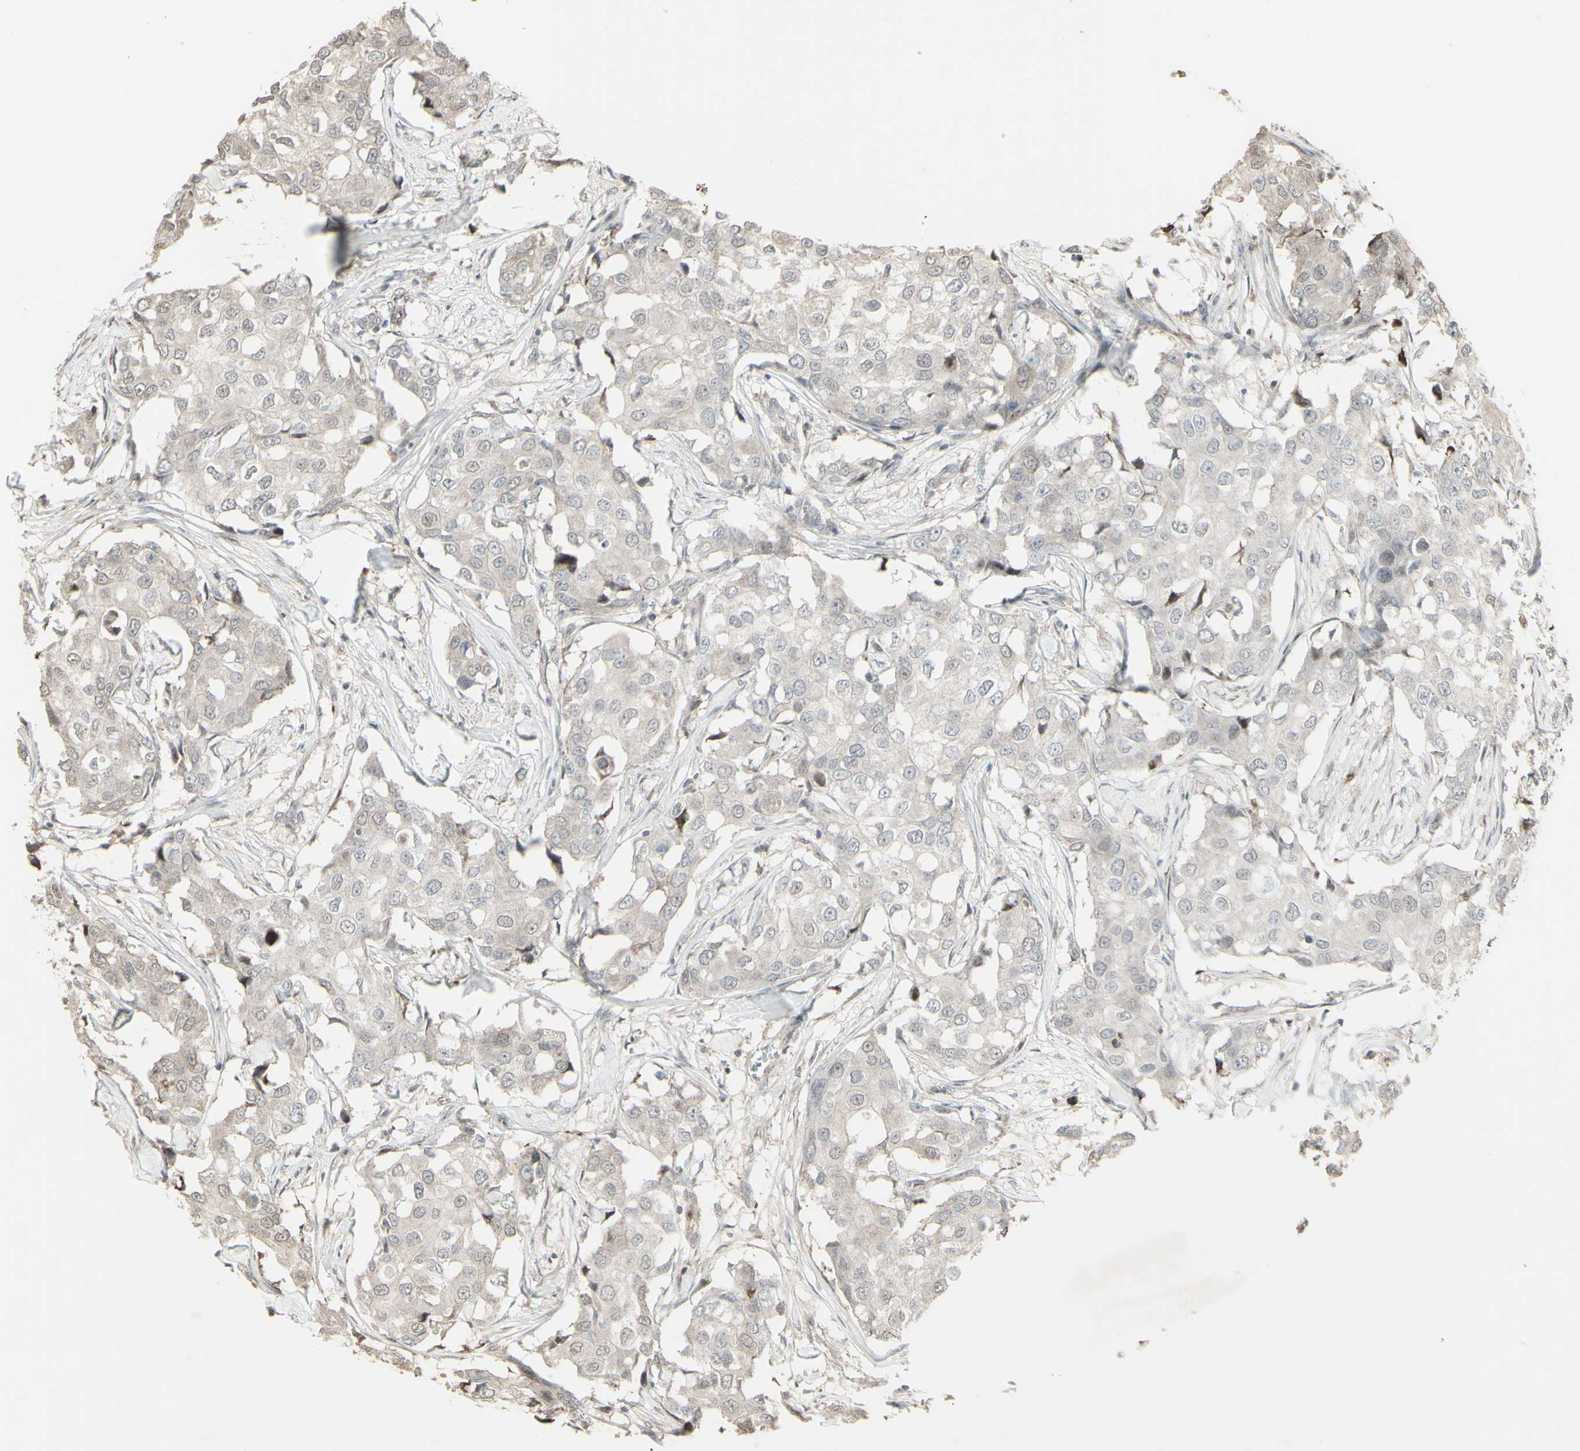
{"staining": {"intensity": "negative", "quantity": "none", "location": "none"}, "tissue": "breast cancer", "cell_type": "Tumor cells", "image_type": "cancer", "snomed": [{"axis": "morphology", "description": "Duct carcinoma"}, {"axis": "topography", "description": "Breast"}], "caption": "Immunohistochemical staining of human invasive ductal carcinoma (breast) reveals no significant expression in tumor cells.", "gene": "CD33", "patient": {"sex": "female", "age": 27}}